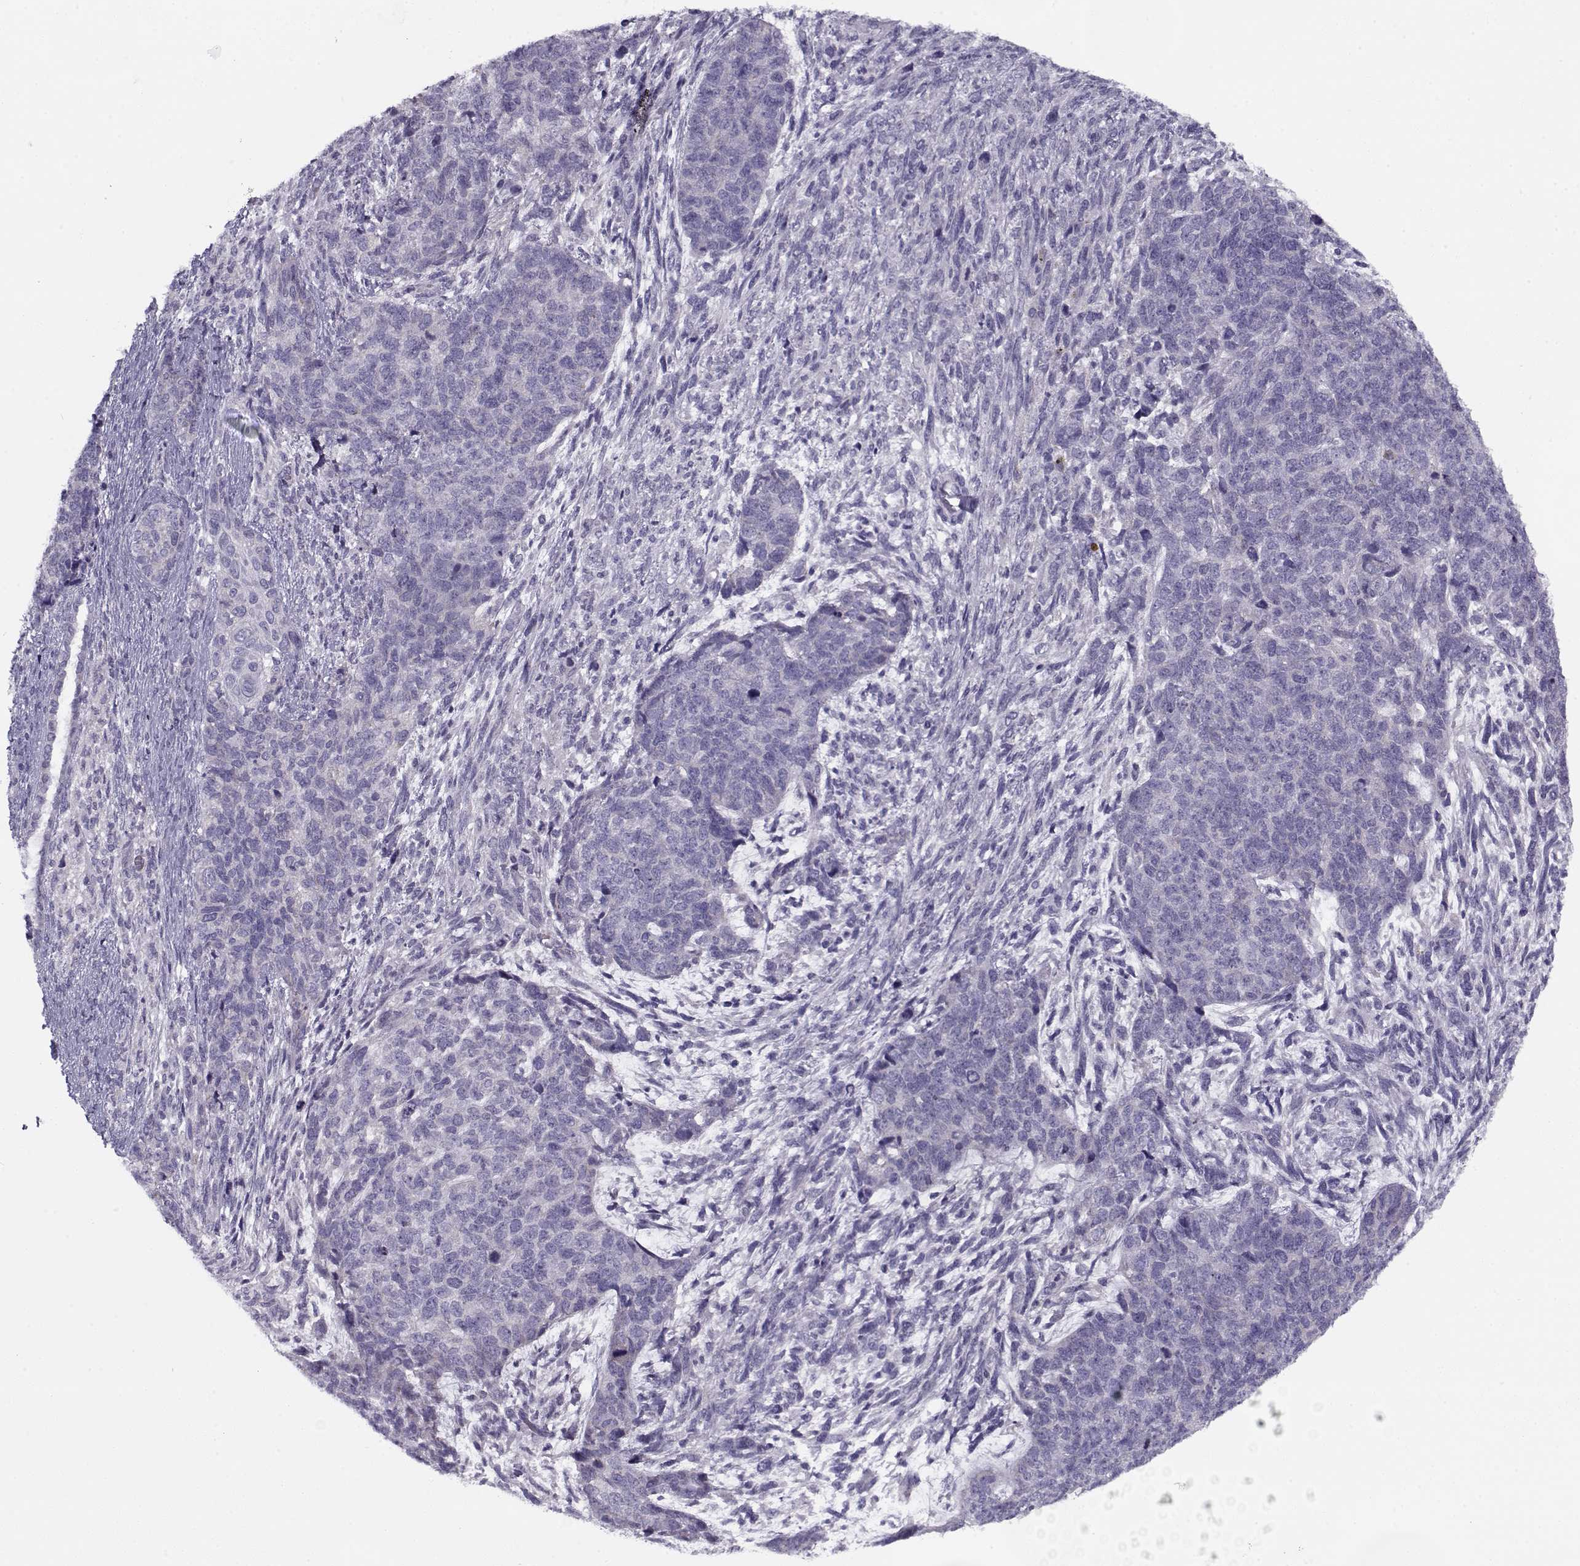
{"staining": {"intensity": "negative", "quantity": "none", "location": "none"}, "tissue": "cervical cancer", "cell_type": "Tumor cells", "image_type": "cancer", "snomed": [{"axis": "morphology", "description": "Squamous cell carcinoma, NOS"}, {"axis": "topography", "description": "Cervix"}], "caption": "Image shows no significant protein staining in tumor cells of squamous cell carcinoma (cervical).", "gene": "PP2D1", "patient": {"sex": "female", "age": 63}}